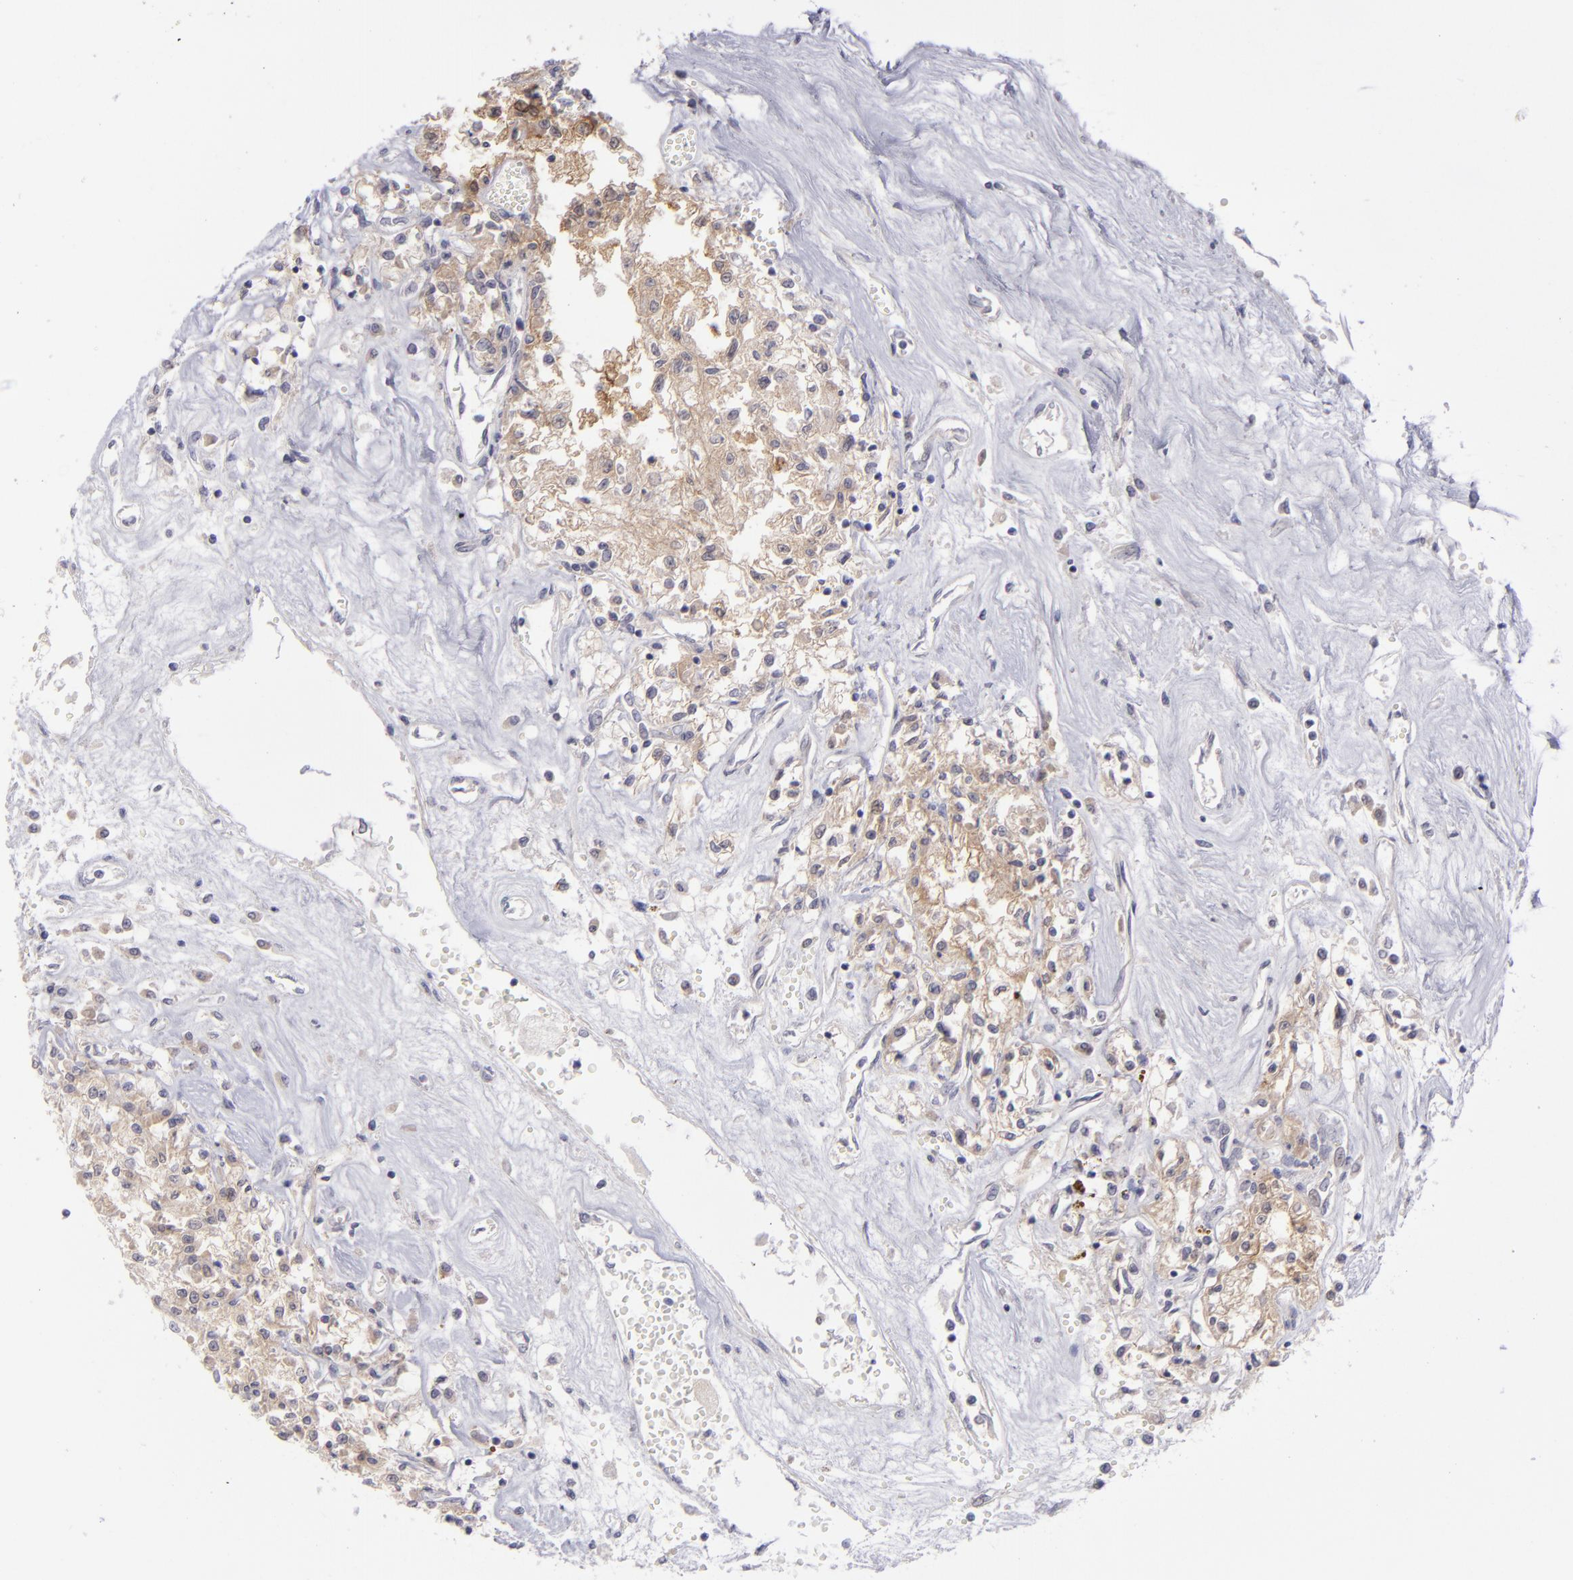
{"staining": {"intensity": "weak", "quantity": "<25%", "location": "cytoplasmic/membranous"}, "tissue": "renal cancer", "cell_type": "Tumor cells", "image_type": "cancer", "snomed": [{"axis": "morphology", "description": "Adenocarcinoma, NOS"}, {"axis": "topography", "description": "Kidney"}], "caption": "Tumor cells show no significant expression in renal cancer. Brightfield microscopy of IHC stained with DAB (brown) and hematoxylin (blue), captured at high magnification.", "gene": "EVPL", "patient": {"sex": "male", "age": 78}}